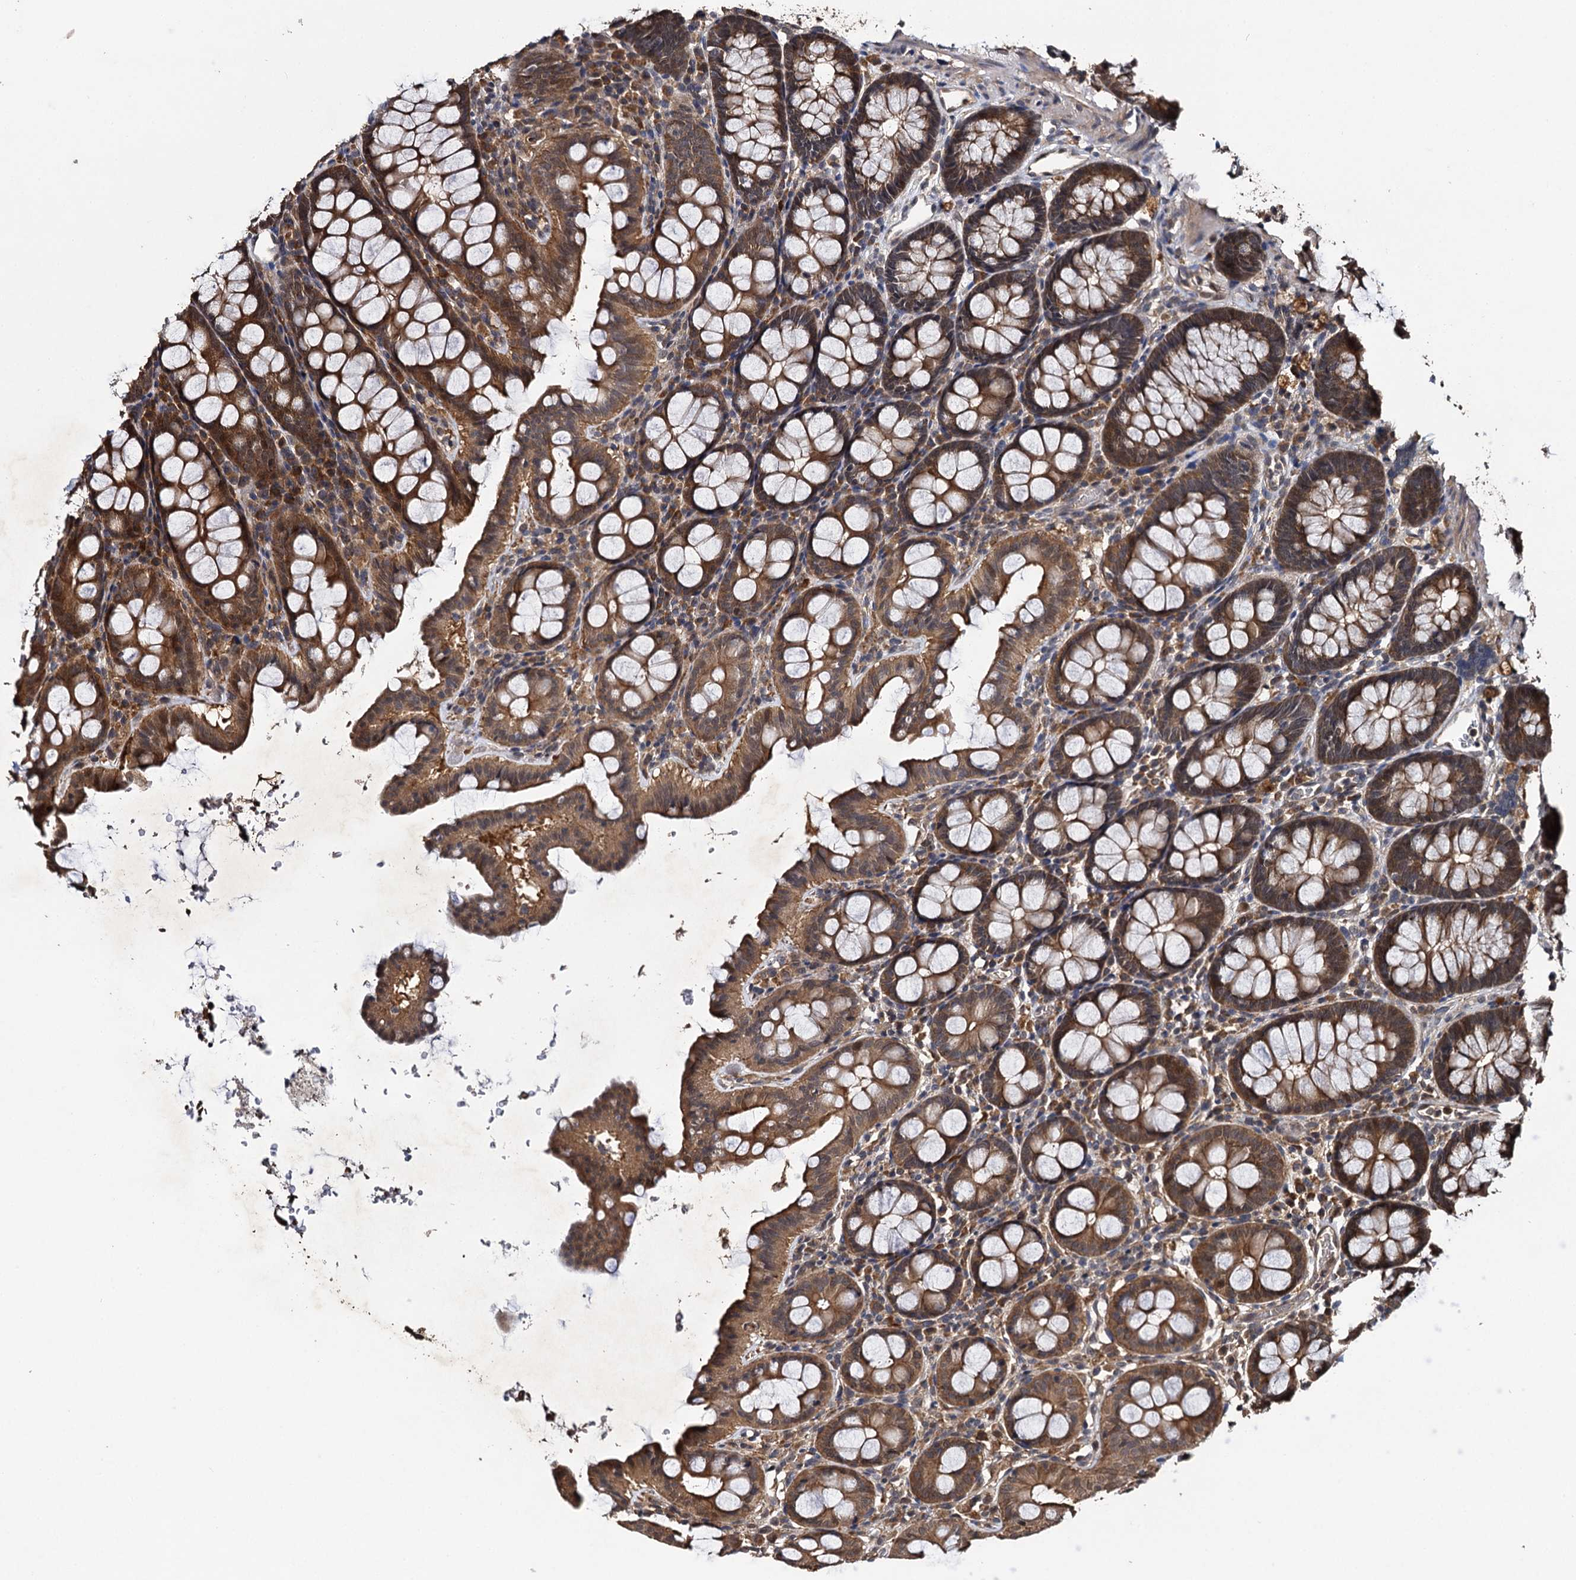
{"staining": {"intensity": "moderate", "quantity": ">75%", "location": "cytoplasmic/membranous,nuclear"}, "tissue": "colon", "cell_type": "Endothelial cells", "image_type": "normal", "snomed": [{"axis": "morphology", "description": "Normal tissue, NOS"}, {"axis": "topography", "description": "Colon"}], "caption": "IHC histopathology image of normal colon: colon stained using immunohistochemistry reveals medium levels of moderate protein expression localized specifically in the cytoplasmic/membranous,nuclear of endothelial cells, appearing as a cytoplasmic/membranous,nuclear brown color.", "gene": "SLC46A3", "patient": {"sex": "male", "age": 75}}